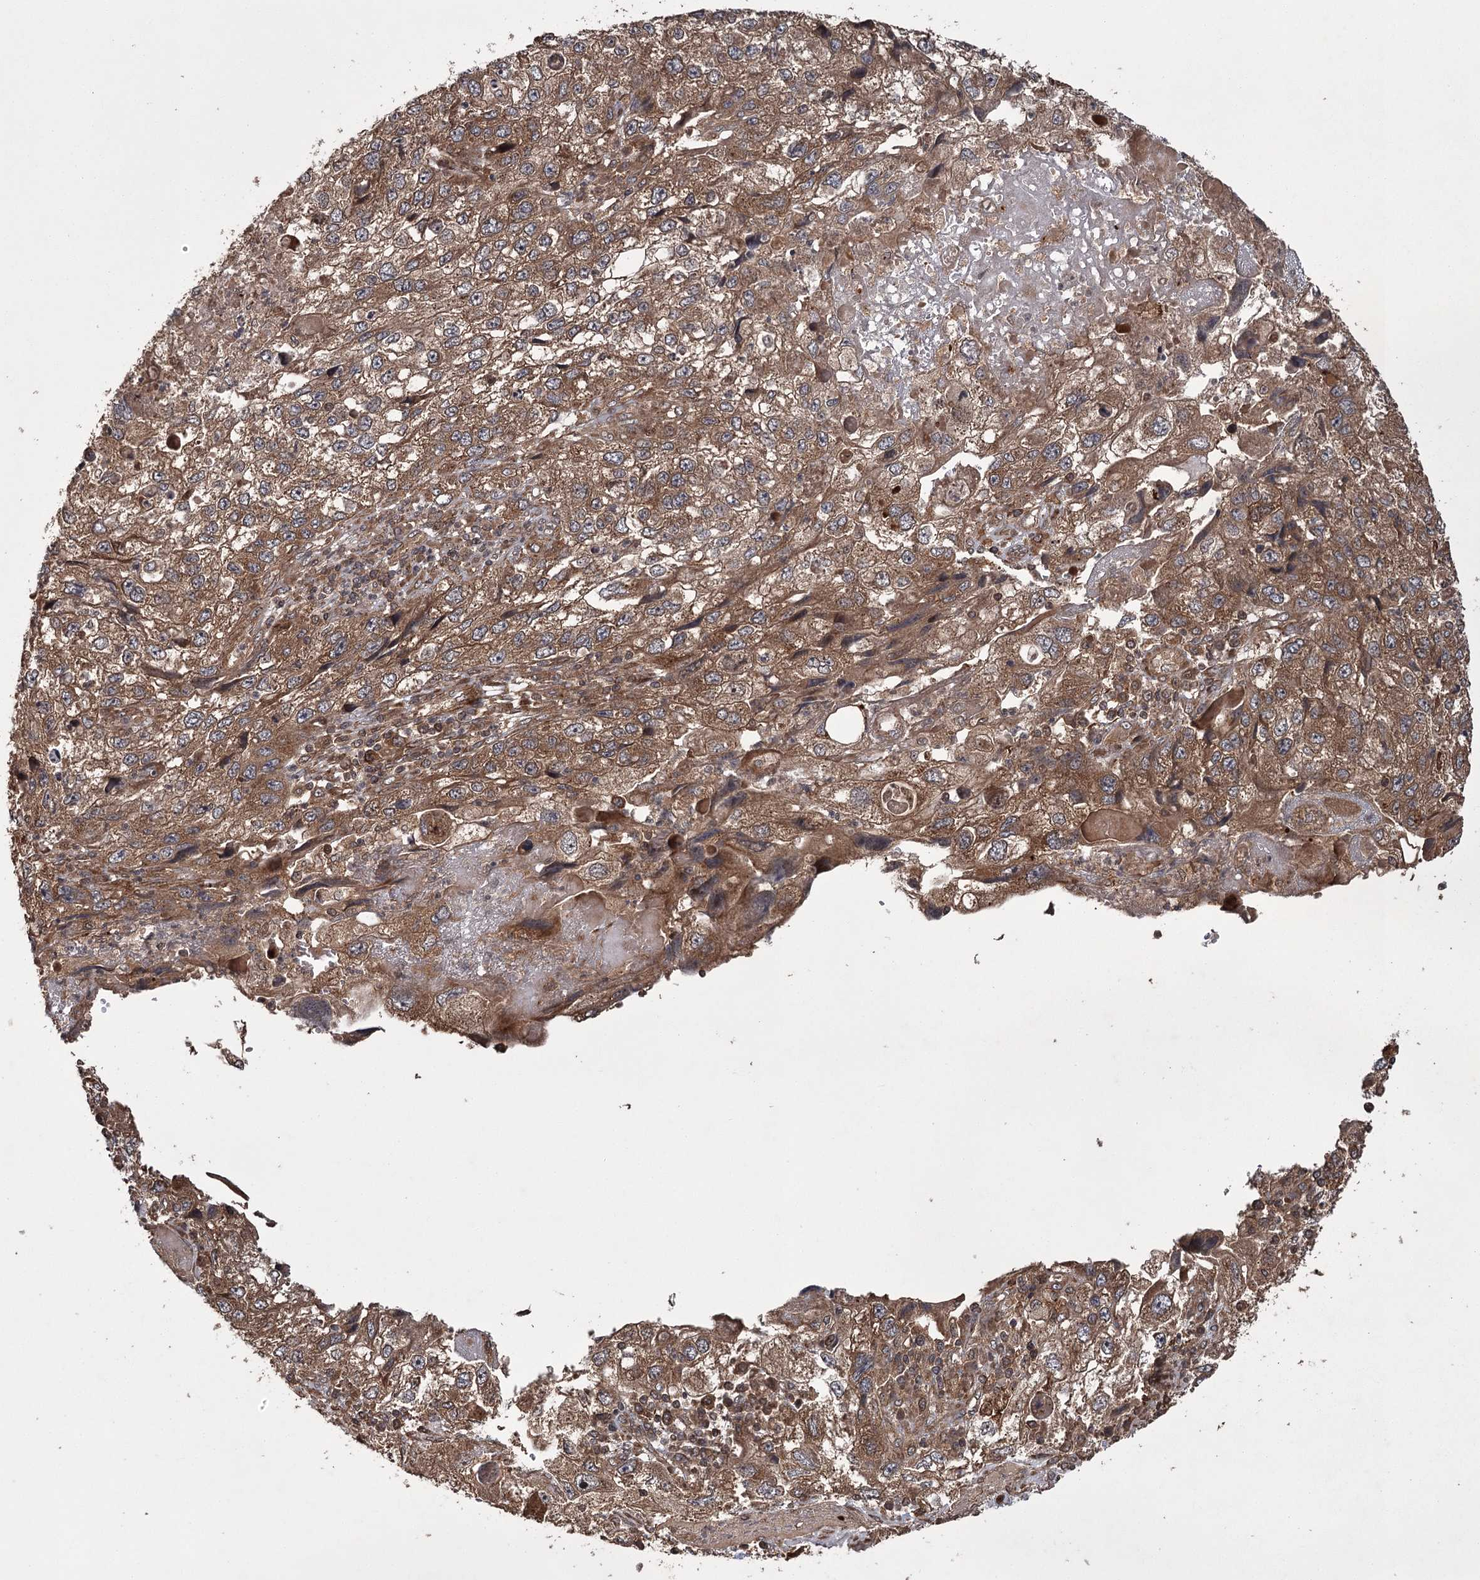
{"staining": {"intensity": "moderate", "quantity": ">75%", "location": "cytoplasmic/membranous"}, "tissue": "endometrial cancer", "cell_type": "Tumor cells", "image_type": "cancer", "snomed": [{"axis": "morphology", "description": "Adenocarcinoma, NOS"}, {"axis": "topography", "description": "Endometrium"}], "caption": "A micrograph of endometrial cancer stained for a protein displays moderate cytoplasmic/membranous brown staining in tumor cells.", "gene": "RPAP3", "patient": {"sex": "female", "age": 49}}